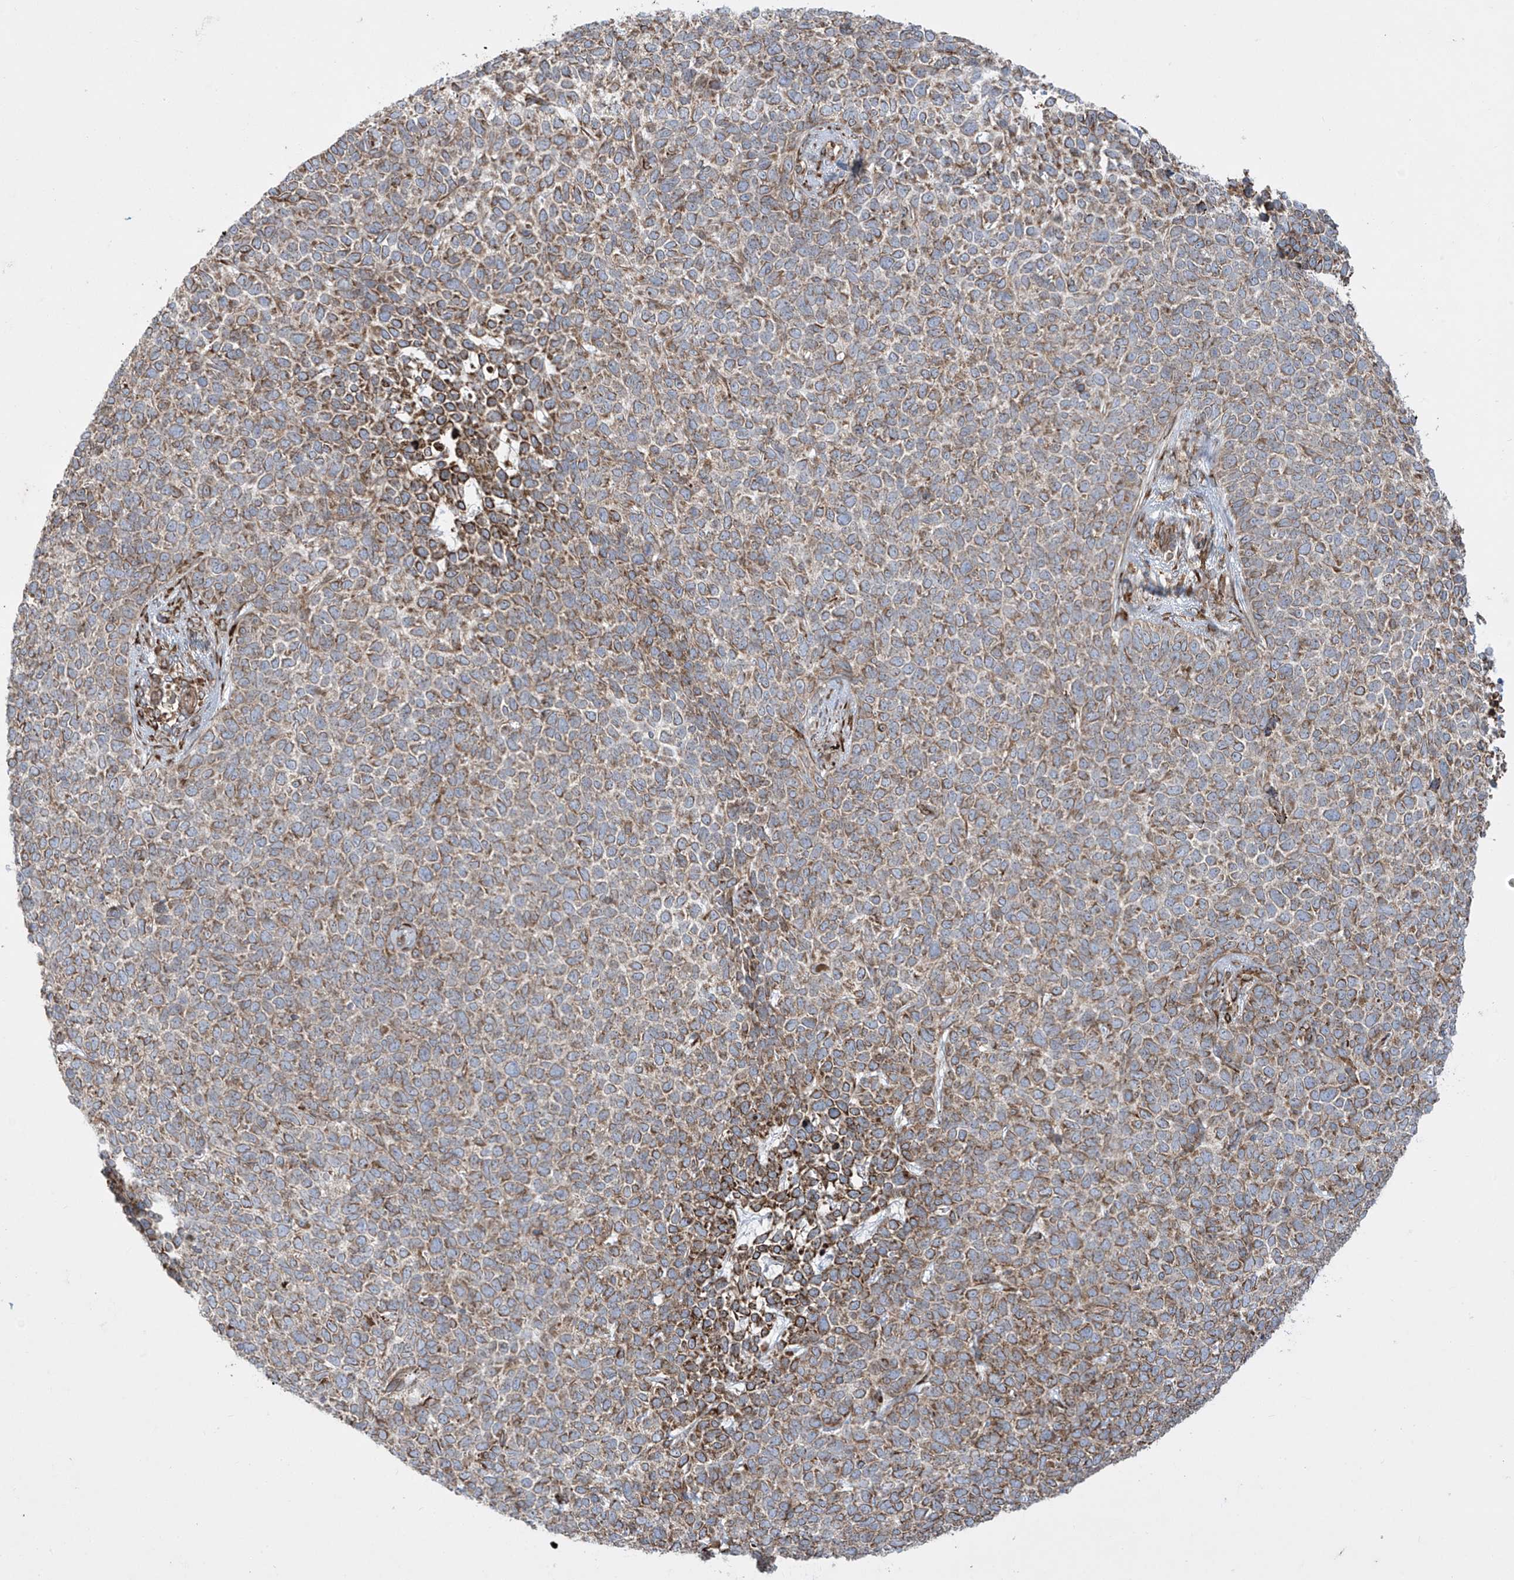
{"staining": {"intensity": "moderate", "quantity": ">75%", "location": "cytoplasmic/membranous"}, "tissue": "skin cancer", "cell_type": "Tumor cells", "image_type": "cancer", "snomed": [{"axis": "morphology", "description": "Basal cell carcinoma"}, {"axis": "topography", "description": "Skin"}], "caption": "IHC photomicrograph of neoplastic tissue: human skin basal cell carcinoma stained using immunohistochemistry (IHC) reveals medium levels of moderate protein expression localized specifically in the cytoplasmic/membranous of tumor cells, appearing as a cytoplasmic/membranous brown color.", "gene": "MX1", "patient": {"sex": "female", "age": 84}}